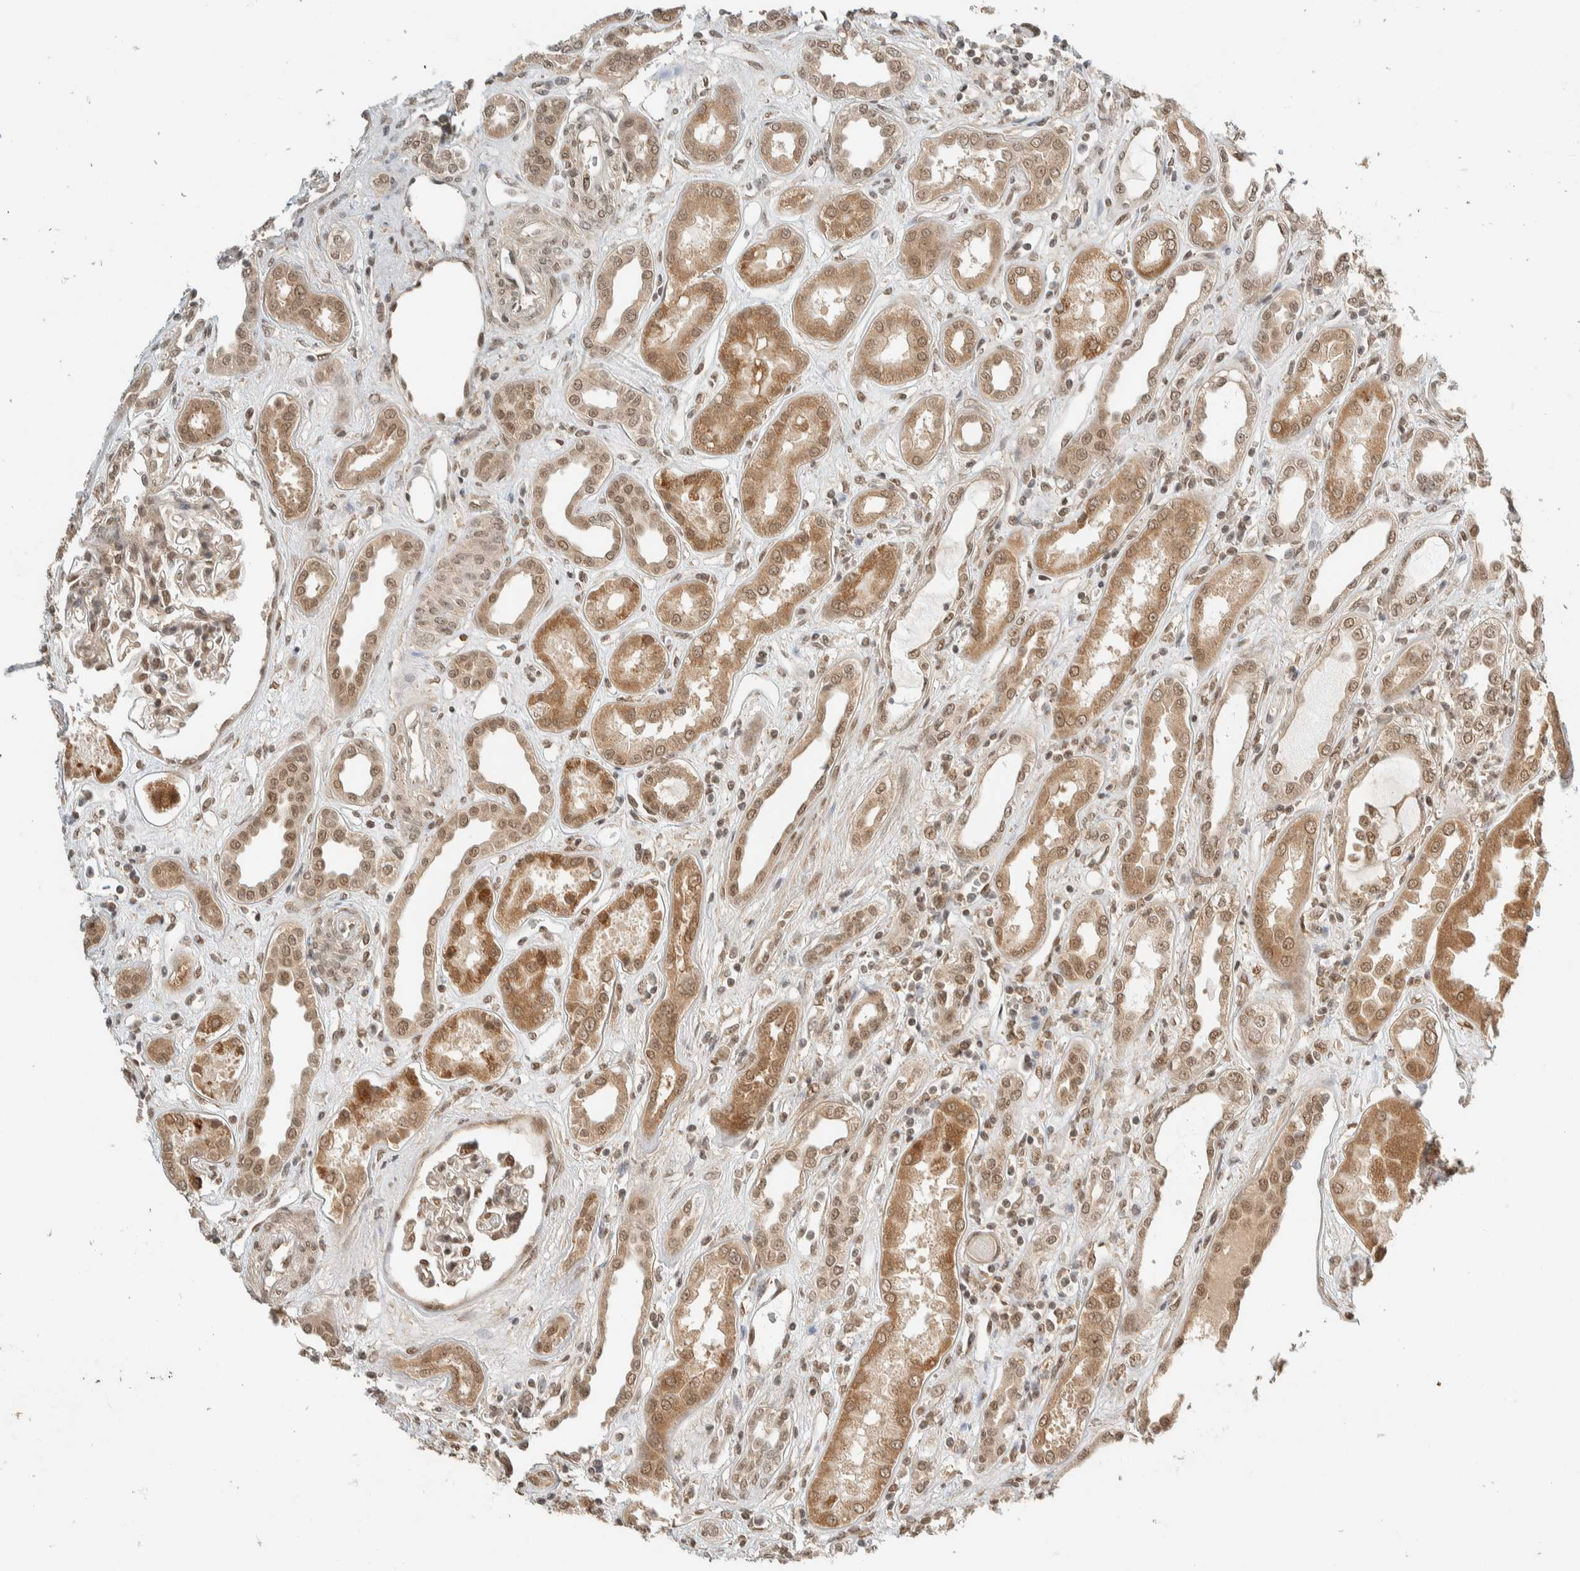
{"staining": {"intensity": "moderate", "quantity": "25%-75%", "location": "nuclear"}, "tissue": "kidney", "cell_type": "Cells in glomeruli", "image_type": "normal", "snomed": [{"axis": "morphology", "description": "Normal tissue, NOS"}, {"axis": "topography", "description": "Kidney"}], "caption": "An image of kidney stained for a protein demonstrates moderate nuclear brown staining in cells in glomeruli.", "gene": "ZBTB2", "patient": {"sex": "male", "age": 59}}